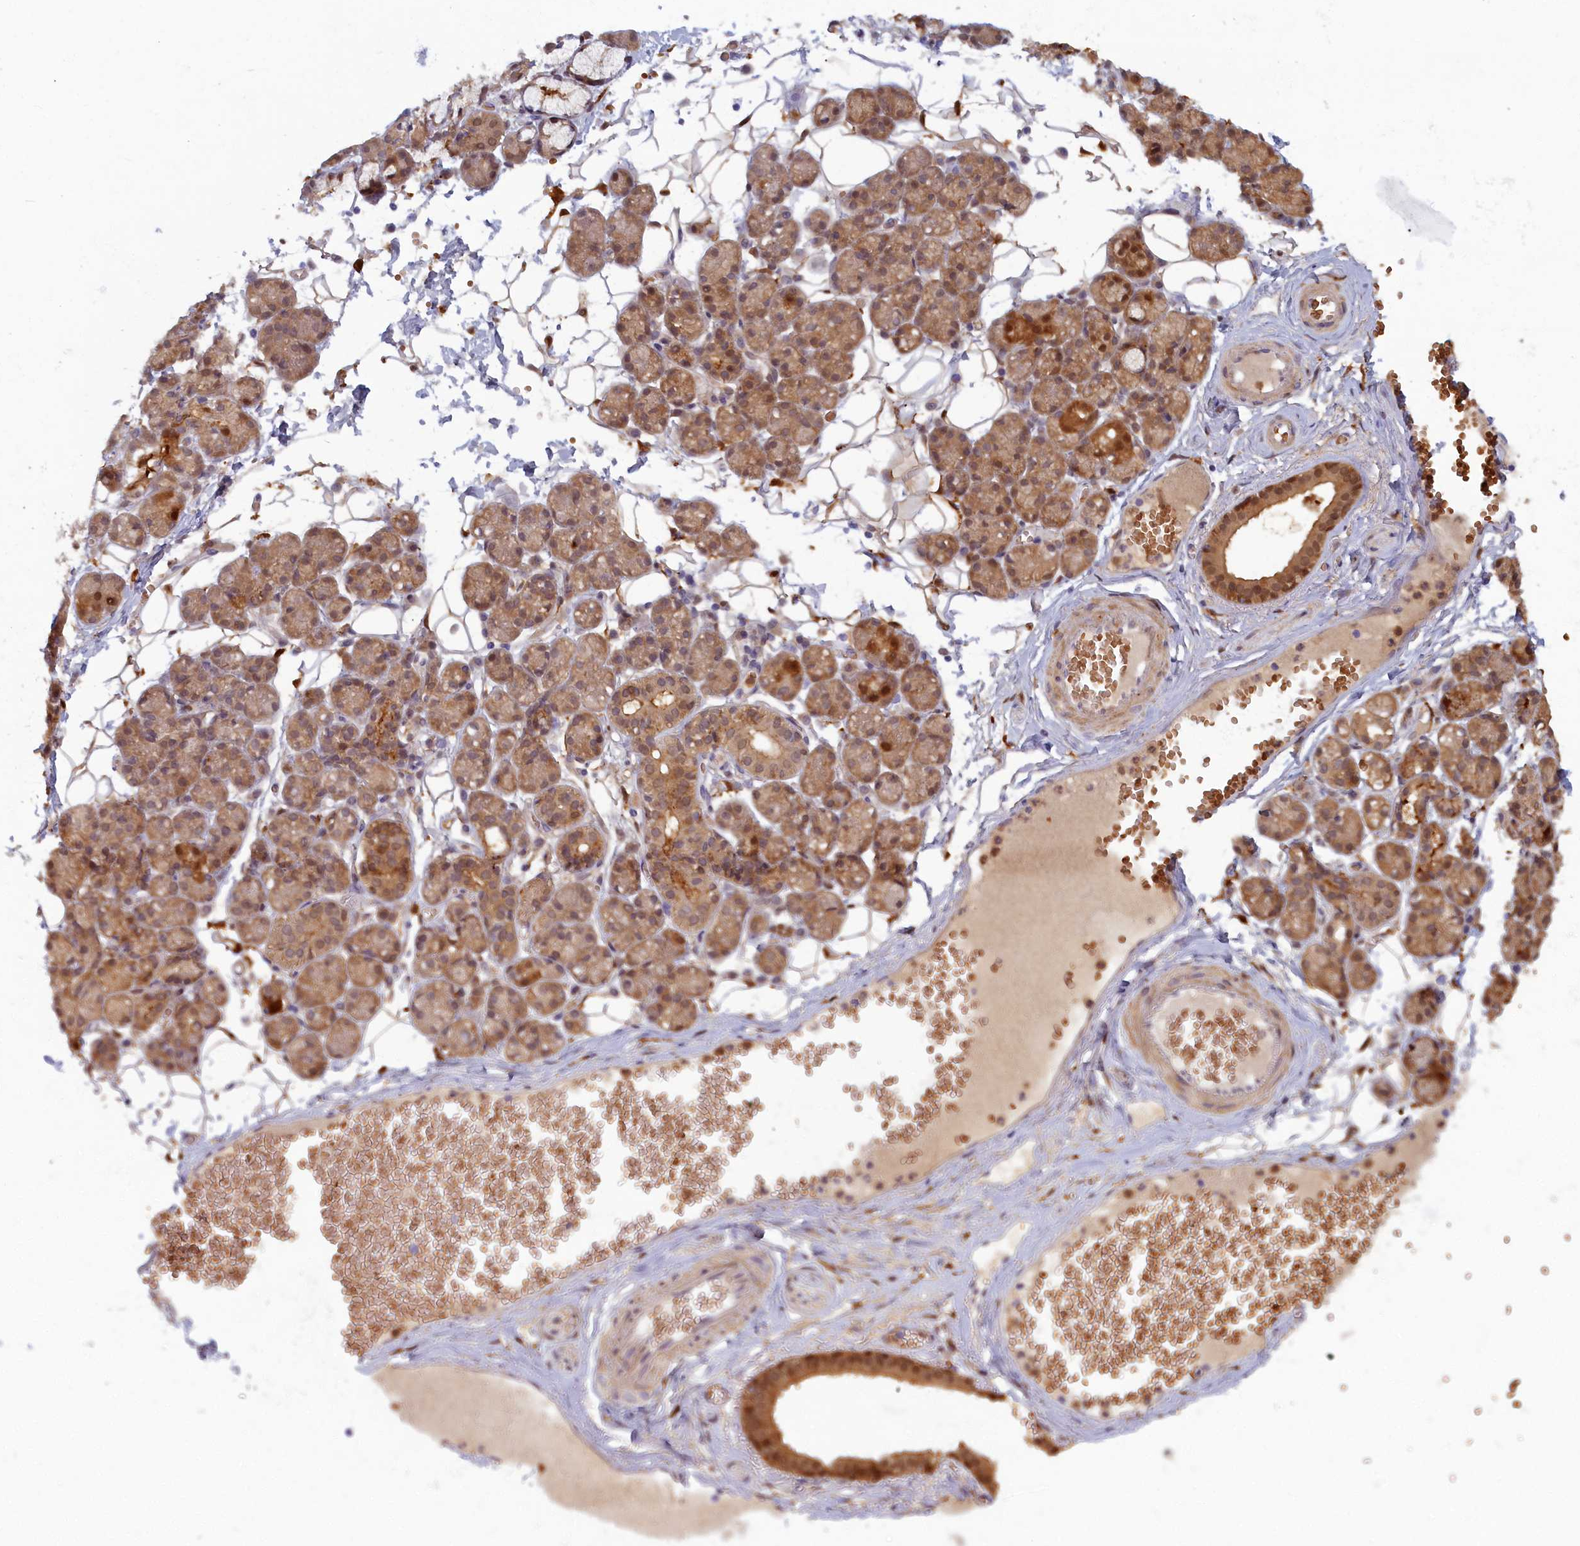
{"staining": {"intensity": "moderate", "quantity": ">75%", "location": "cytoplasmic/membranous,nuclear"}, "tissue": "salivary gland", "cell_type": "Glandular cells", "image_type": "normal", "snomed": [{"axis": "morphology", "description": "Normal tissue, NOS"}, {"axis": "topography", "description": "Salivary gland"}], "caption": "Immunohistochemical staining of normal human salivary gland shows medium levels of moderate cytoplasmic/membranous,nuclear positivity in approximately >75% of glandular cells.", "gene": "BLVRB", "patient": {"sex": "male", "age": 63}}